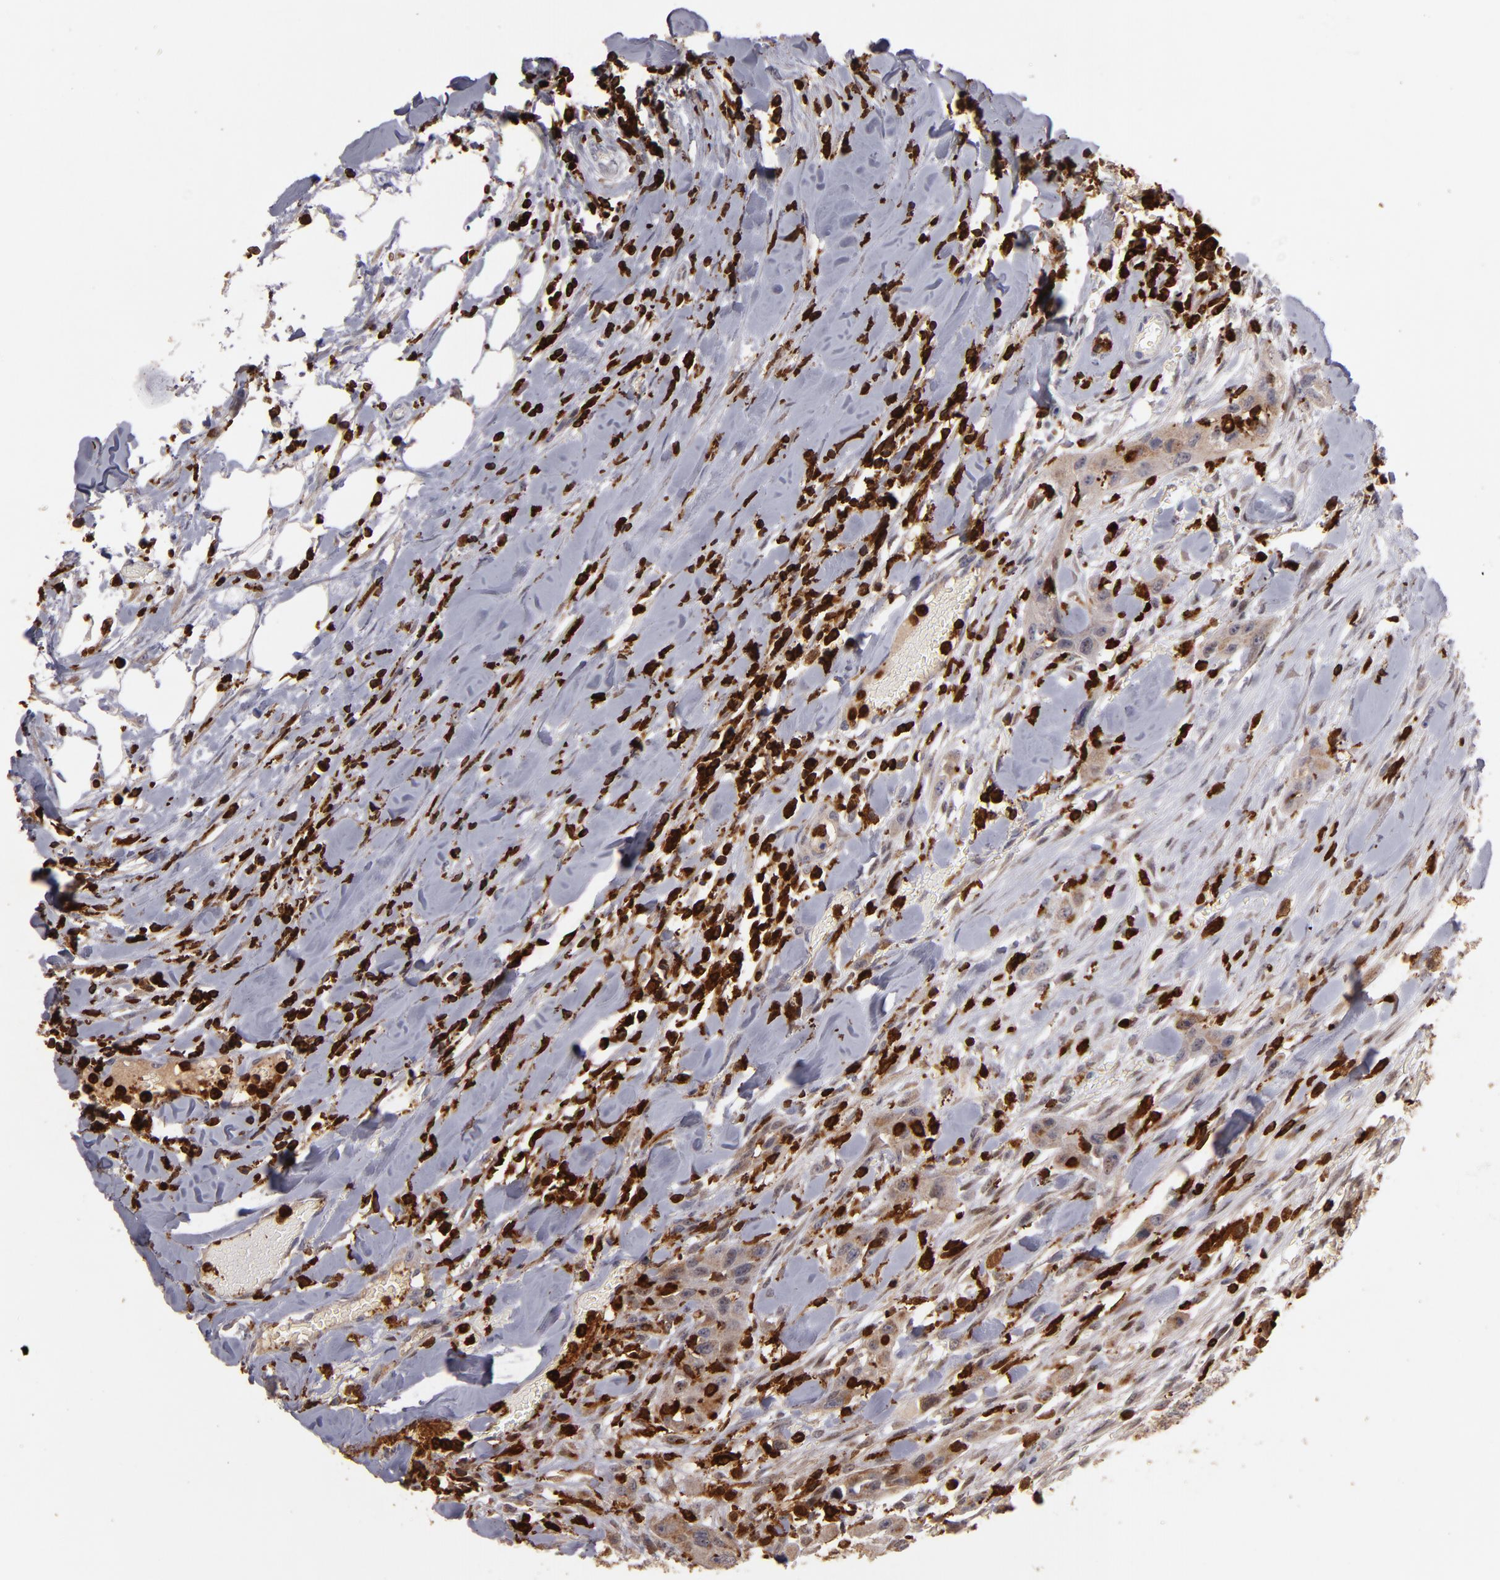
{"staining": {"intensity": "weak", "quantity": "<25%", "location": "cytoplasmic/membranous"}, "tissue": "head and neck cancer", "cell_type": "Tumor cells", "image_type": "cancer", "snomed": [{"axis": "morphology", "description": "Neoplasm, malignant, NOS"}, {"axis": "topography", "description": "Salivary gland"}, {"axis": "topography", "description": "Head-Neck"}], "caption": "Malignant neoplasm (head and neck) was stained to show a protein in brown. There is no significant expression in tumor cells.", "gene": "WAS", "patient": {"sex": "male", "age": 43}}